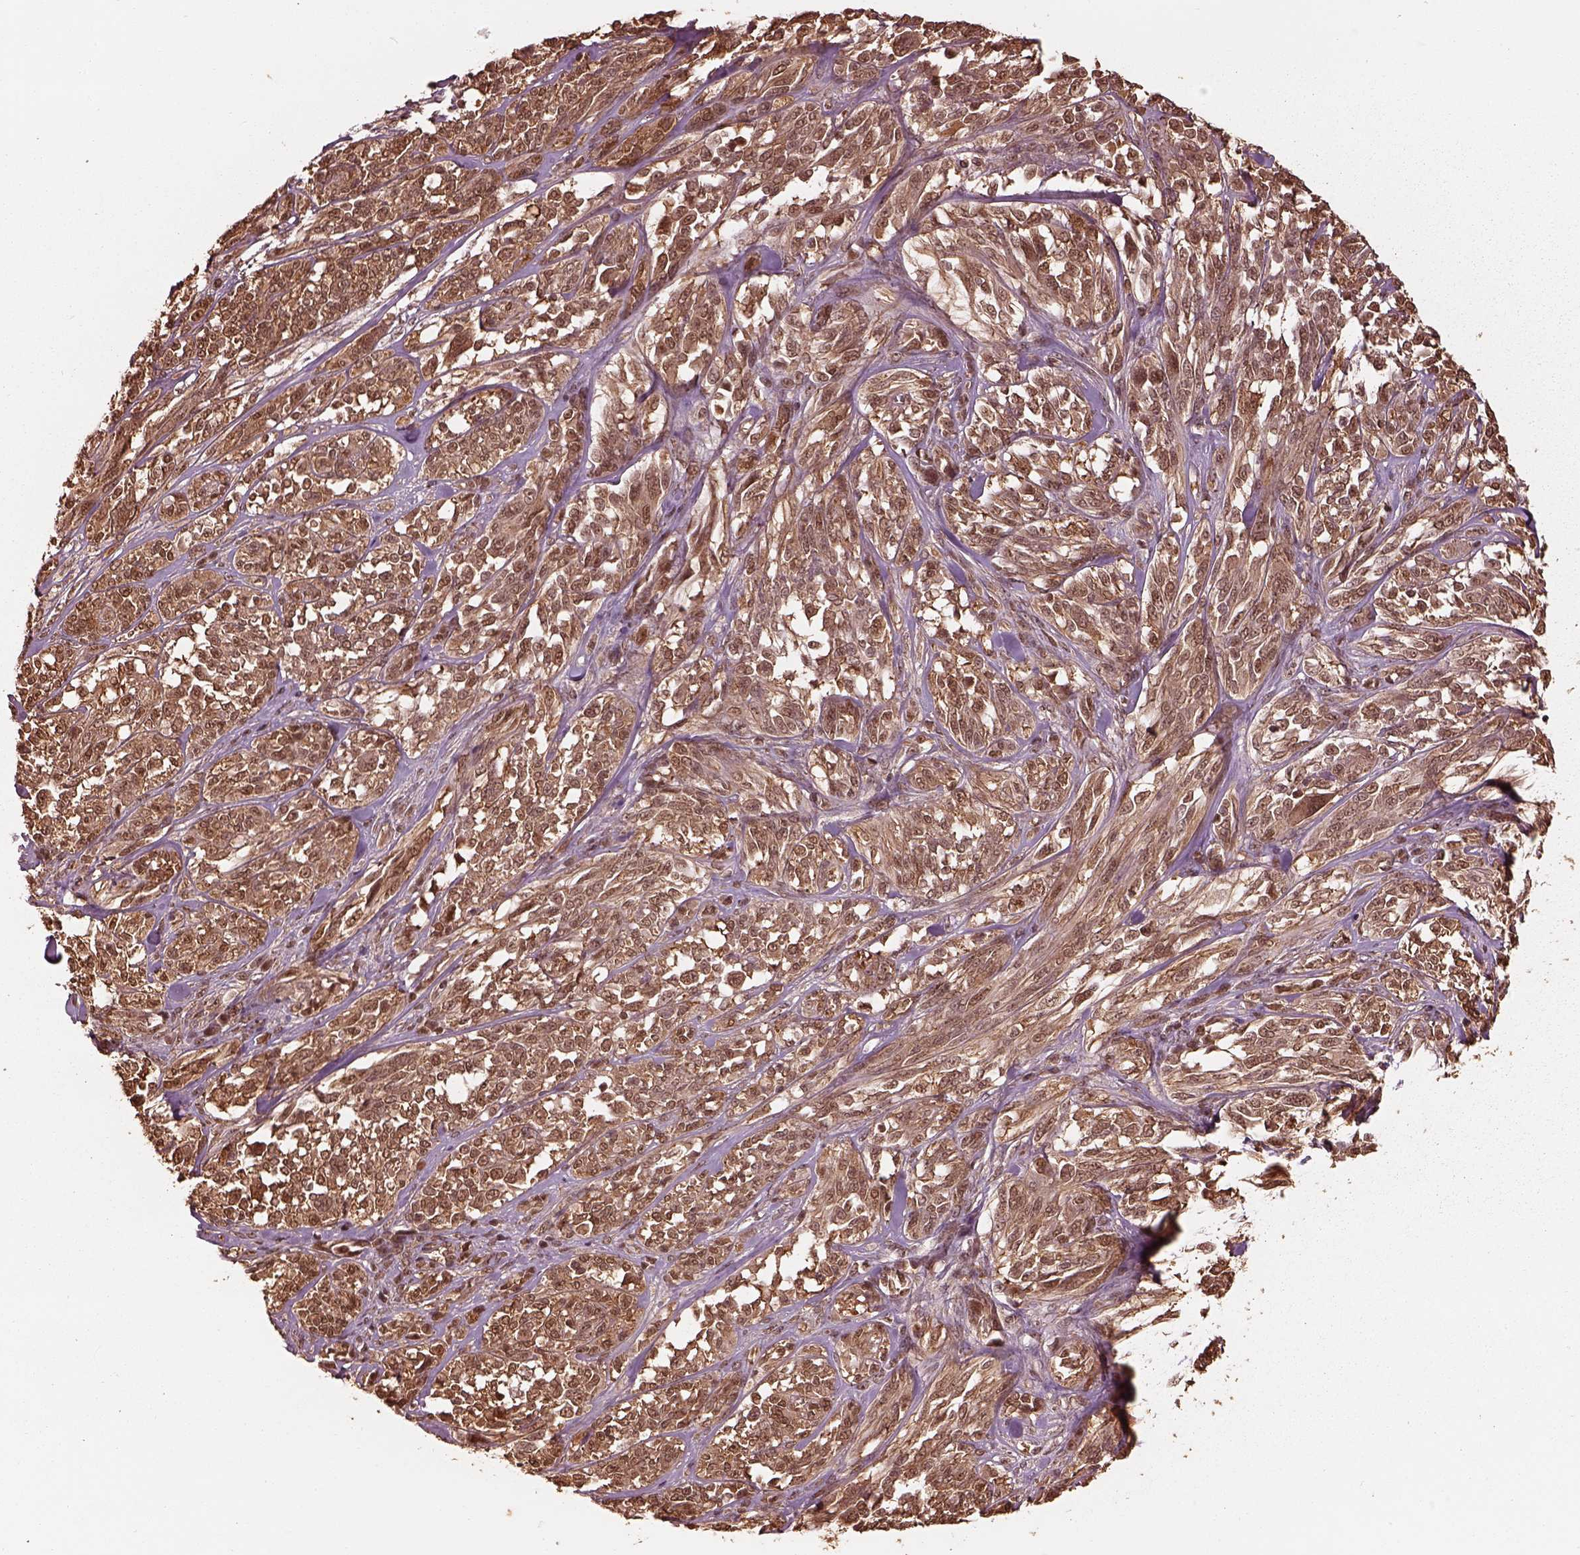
{"staining": {"intensity": "moderate", "quantity": "25%-75%", "location": "cytoplasmic/membranous,nuclear"}, "tissue": "melanoma", "cell_type": "Tumor cells", "image_type": "cancer", "snomed": [{"axis": "morphology", "description": "Malignant melanoma, NOS"}, {"axis": "topography", "description": "Skin"}], "caption": "The micrograph demonstrates immunohistochemical staining of melanoma. There is moderate cytoplasmic/membranous and nuclear expression is present in approximately 25%-75% of tumor cells. The protein of interest is stained brown, and the nuclei are stained in blue (DAB (3,3'-diaminobenzidine) IHC with brightfield microscopy, high magnification).", "gene": "PSMC5", "patient": {"sex": "female", "age": 91}}